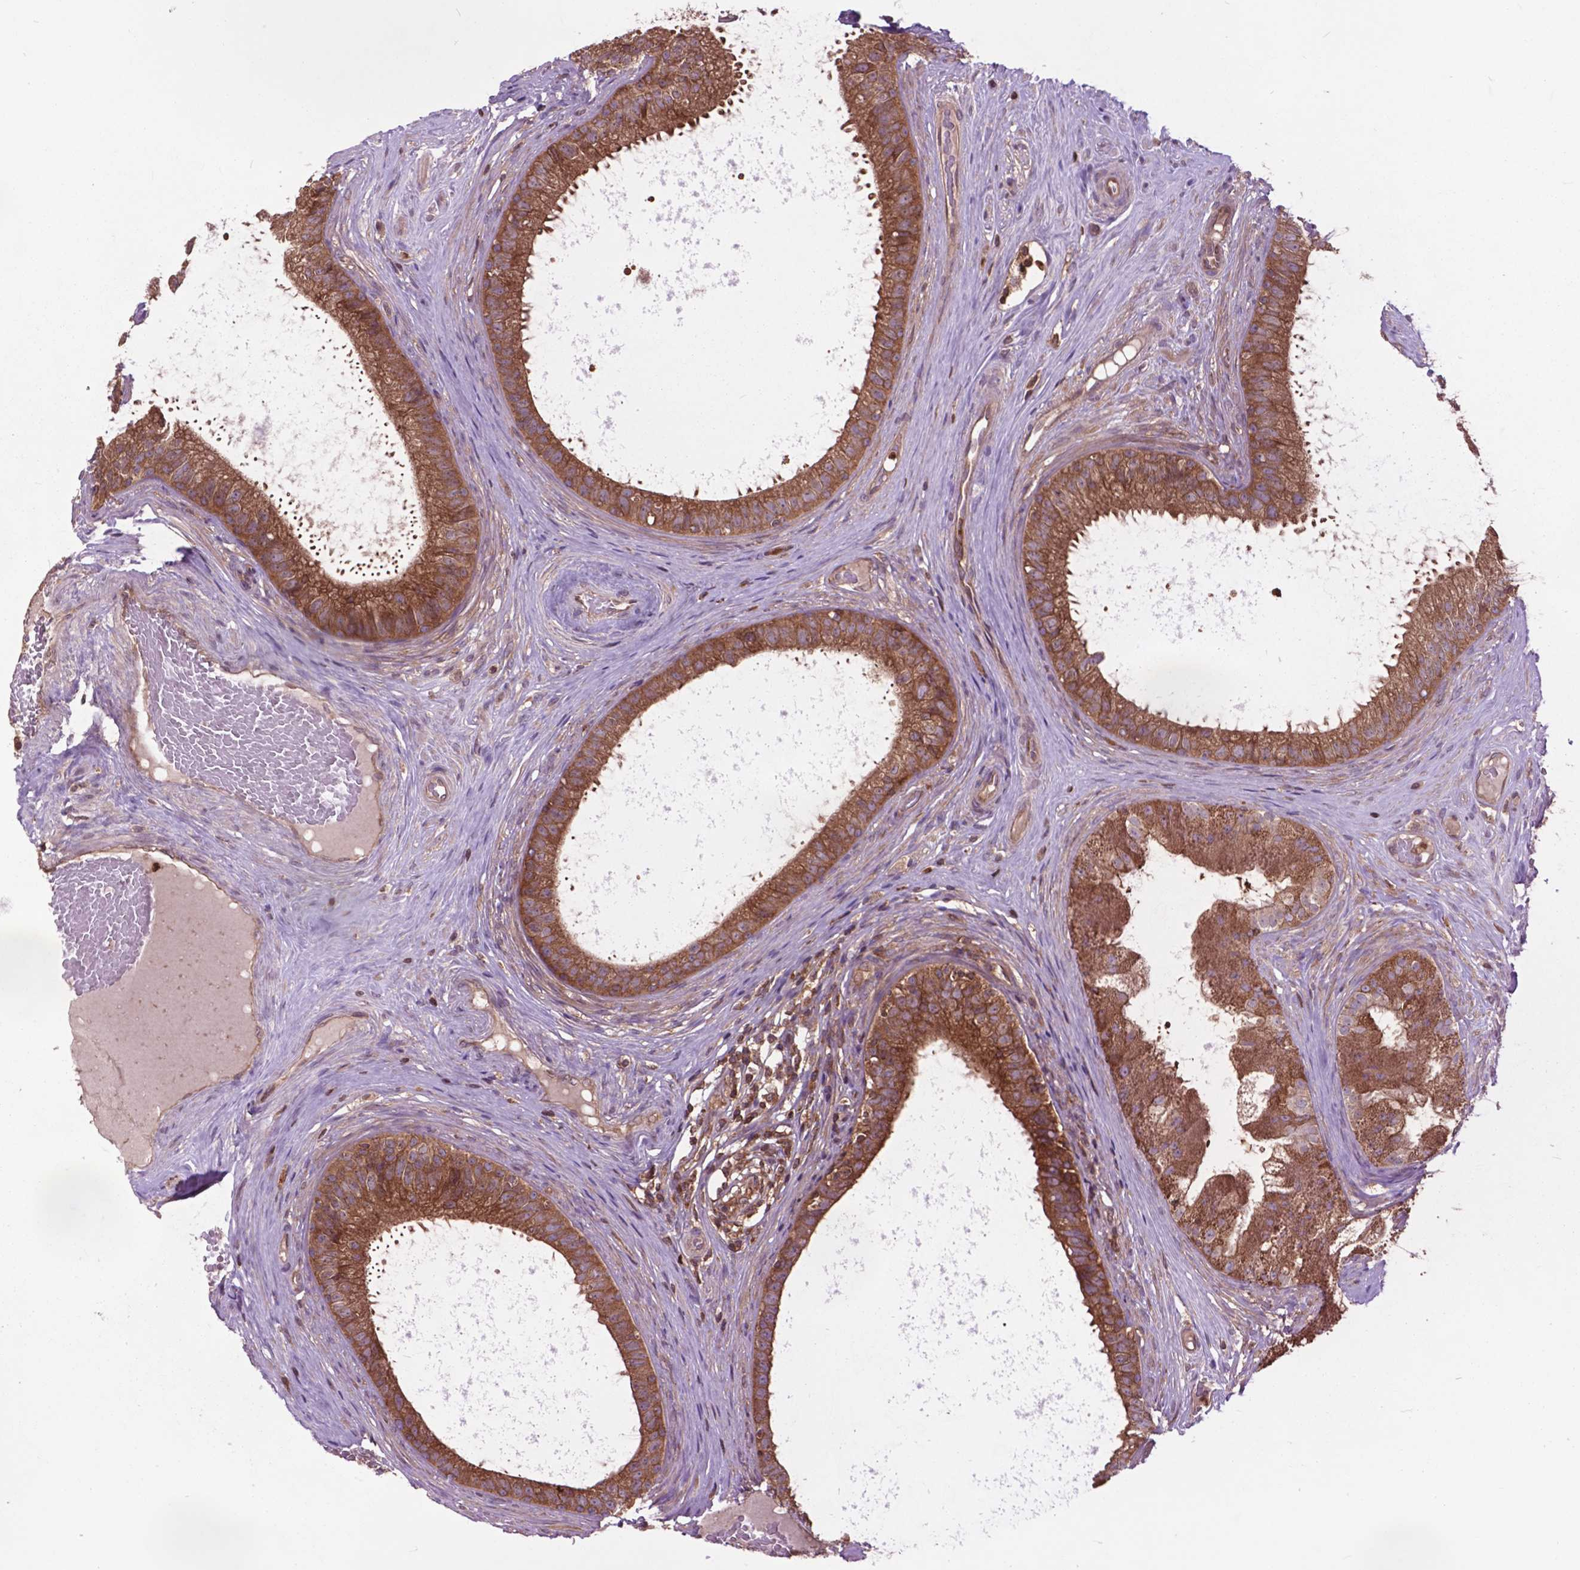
{"staining": {"intensity": "moderate", "quantity": ">75%", "location": "cytoplasmic/membranous"}, "tissue": "epididymis", "cell_type": "Glandular cells", "image_type": "normal", "snomed": [{"axis": "morphology", "description": "Normal tissue, NOS"}, {"axis": "topography", "description": "Epididymis"}], "caption": "A high-resolution image shows immunohistochemistry (IHC) staining of normal epididymis, which demonstrates moderate cytoplasmic/membranous positivity in approximately >75% of glandular cells.", "gene": "ARAF", "patient": {"sex": "male", "age": 59}}